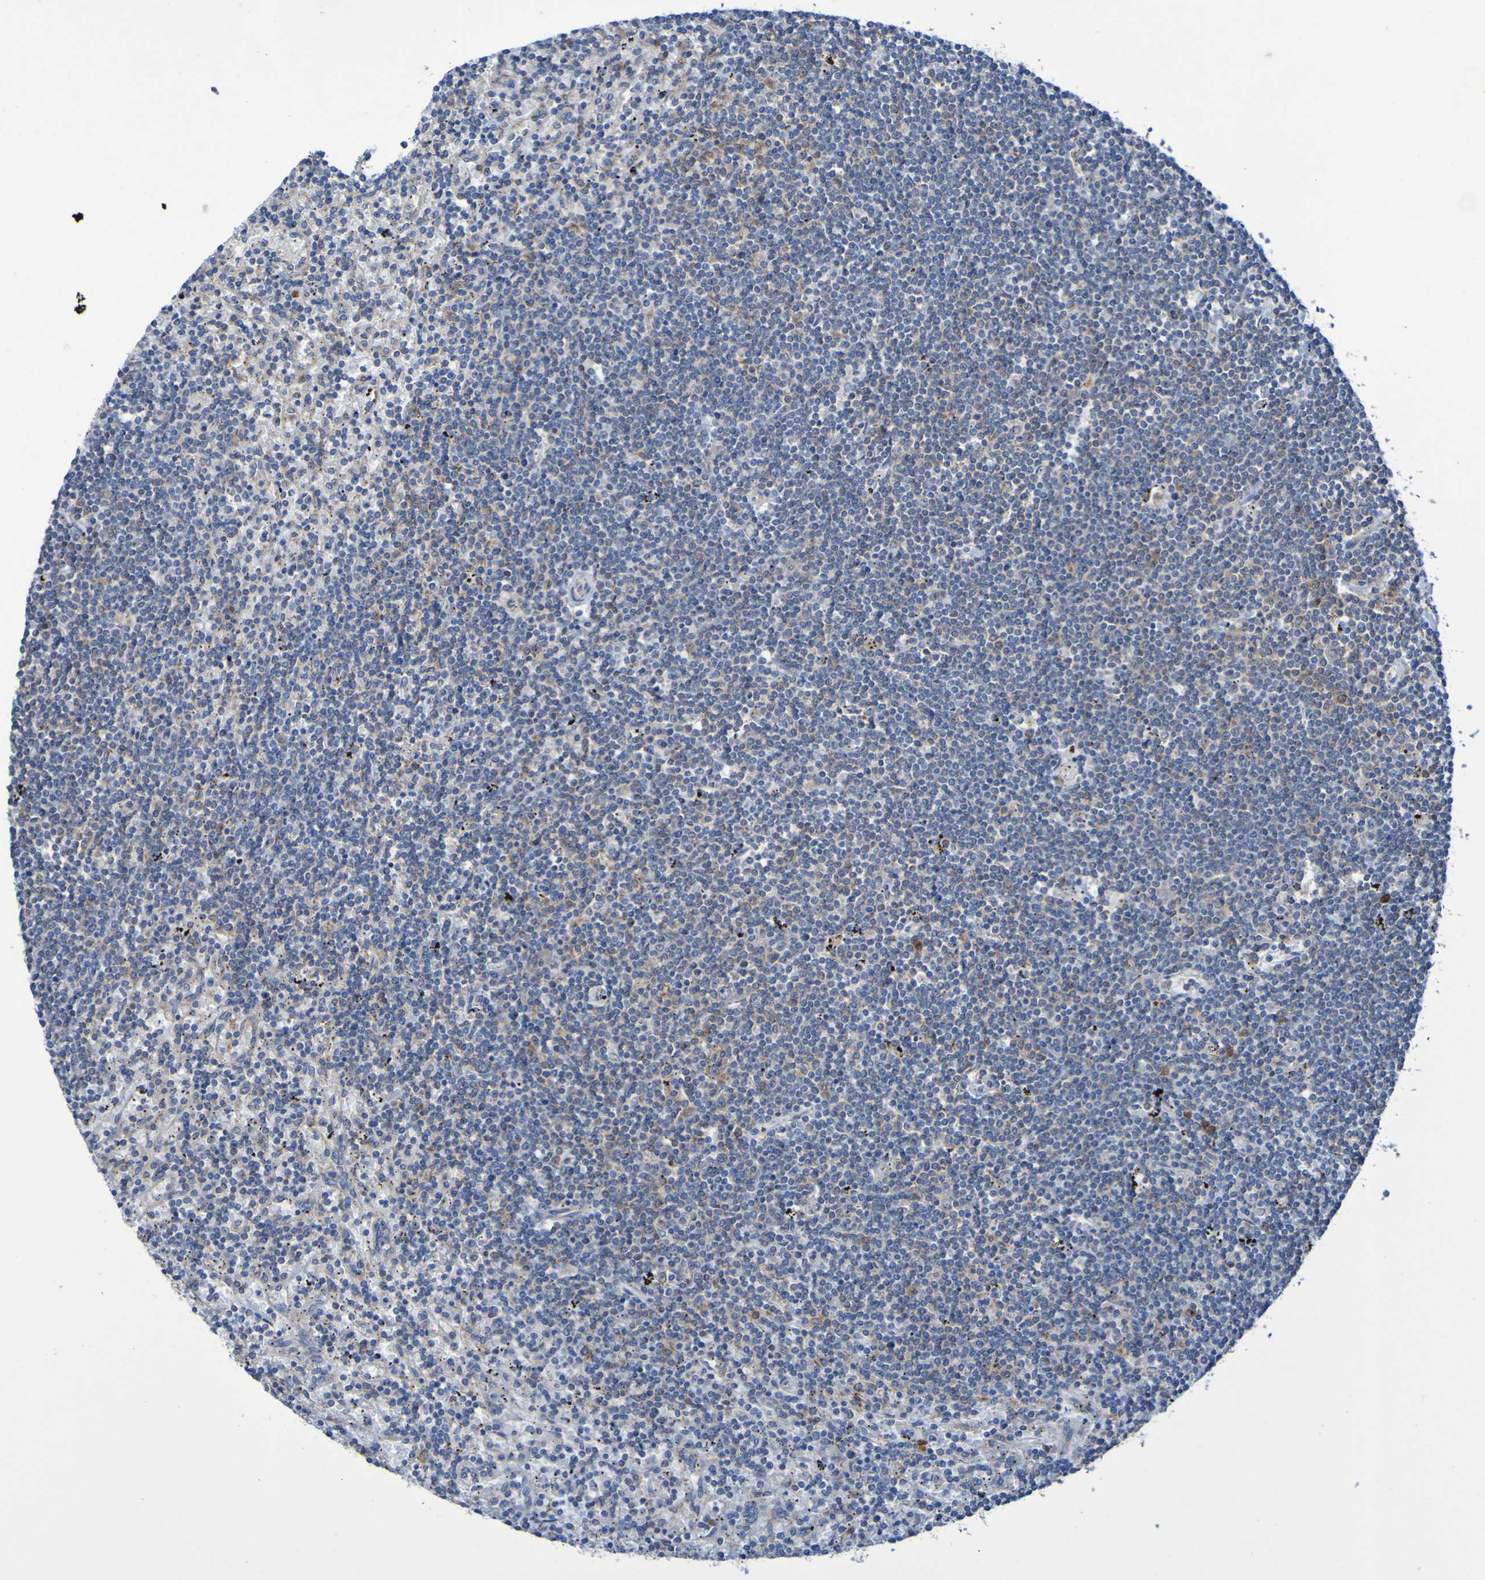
{"staining": {"intensity": "negative", "quantity": "none", "location": "none"}, "tissue": "lymphoma", "cell_type": "Tumor cells", "image_type": "cancer", "snomed": [{"axis": "morphology", "description": "Malignant lymphoma, non-Hodgkin's type, Low grade"}, {"axis": "topography", "description": "Spleen"}], "caption": "The histopathology image shows no significant expression in tumor cells of low-grade malignant lymphoma, non-Hodgkin's type.", "gene": "FKBP3", "patient": {"sex": "male", "age": 76}}